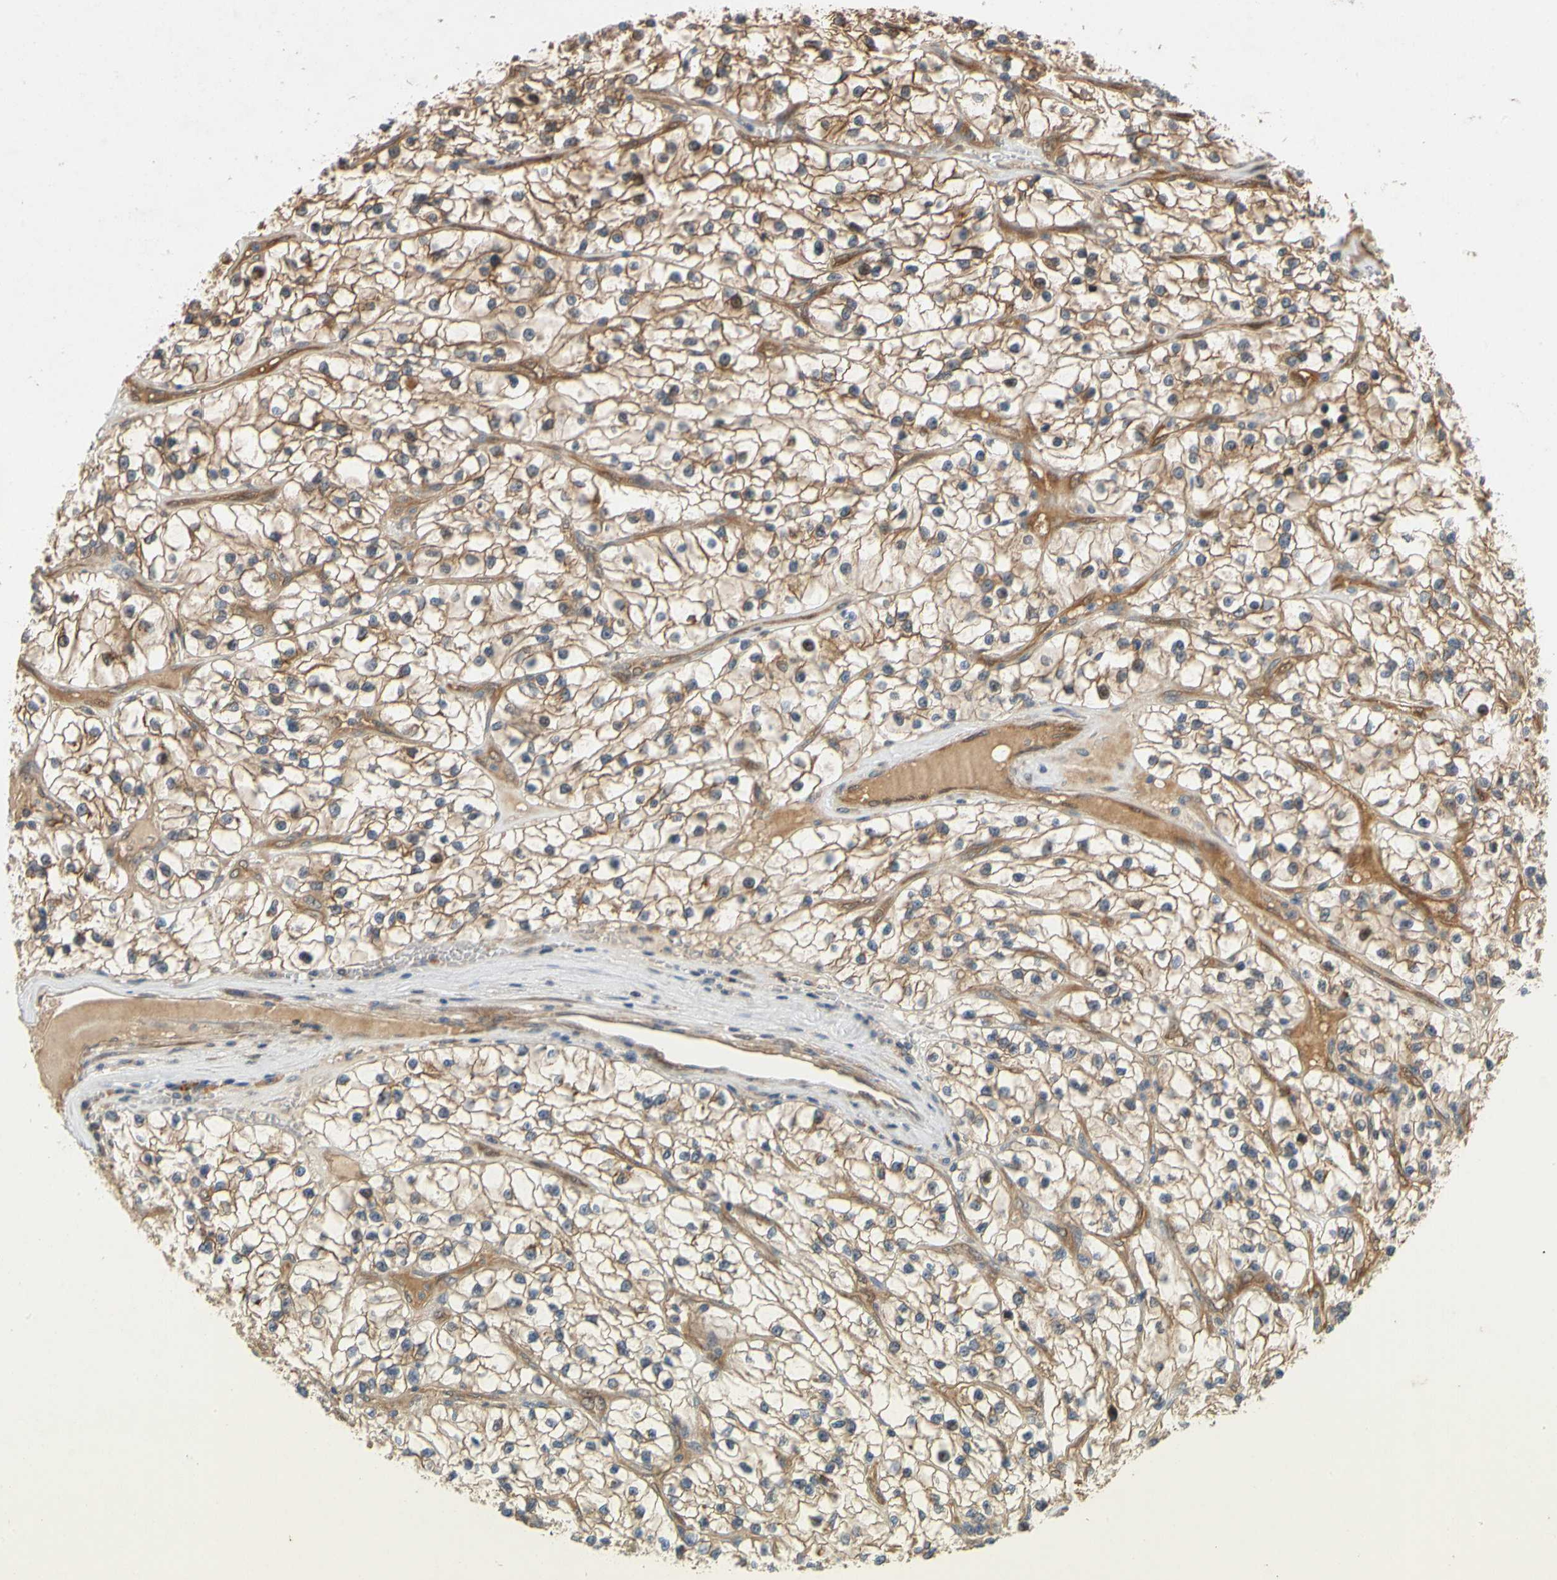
{"staining": {"intensity": "moderate", "quantity": ">75%", "location": "cytoplasmic/membranous"}, "tissue": "renal cancer", "cell_type": "Tumor cells", "image_type": "cancer", "snomed": [{"axis": "morphology", "description": "Adenocarcinoma, NOS"}, {"axis": "topography", "description": "Kidney"}], "caption": "A micrograph of human adenocarcinoma (renal) stained for a protein displays moderate cytoplasmic/membranous brown staining in tumor cells. (DAB IHC with brightfield microscopy, high magnification).", "gene": "TDRP", "patient": {"sex": "female", "age": 57}}